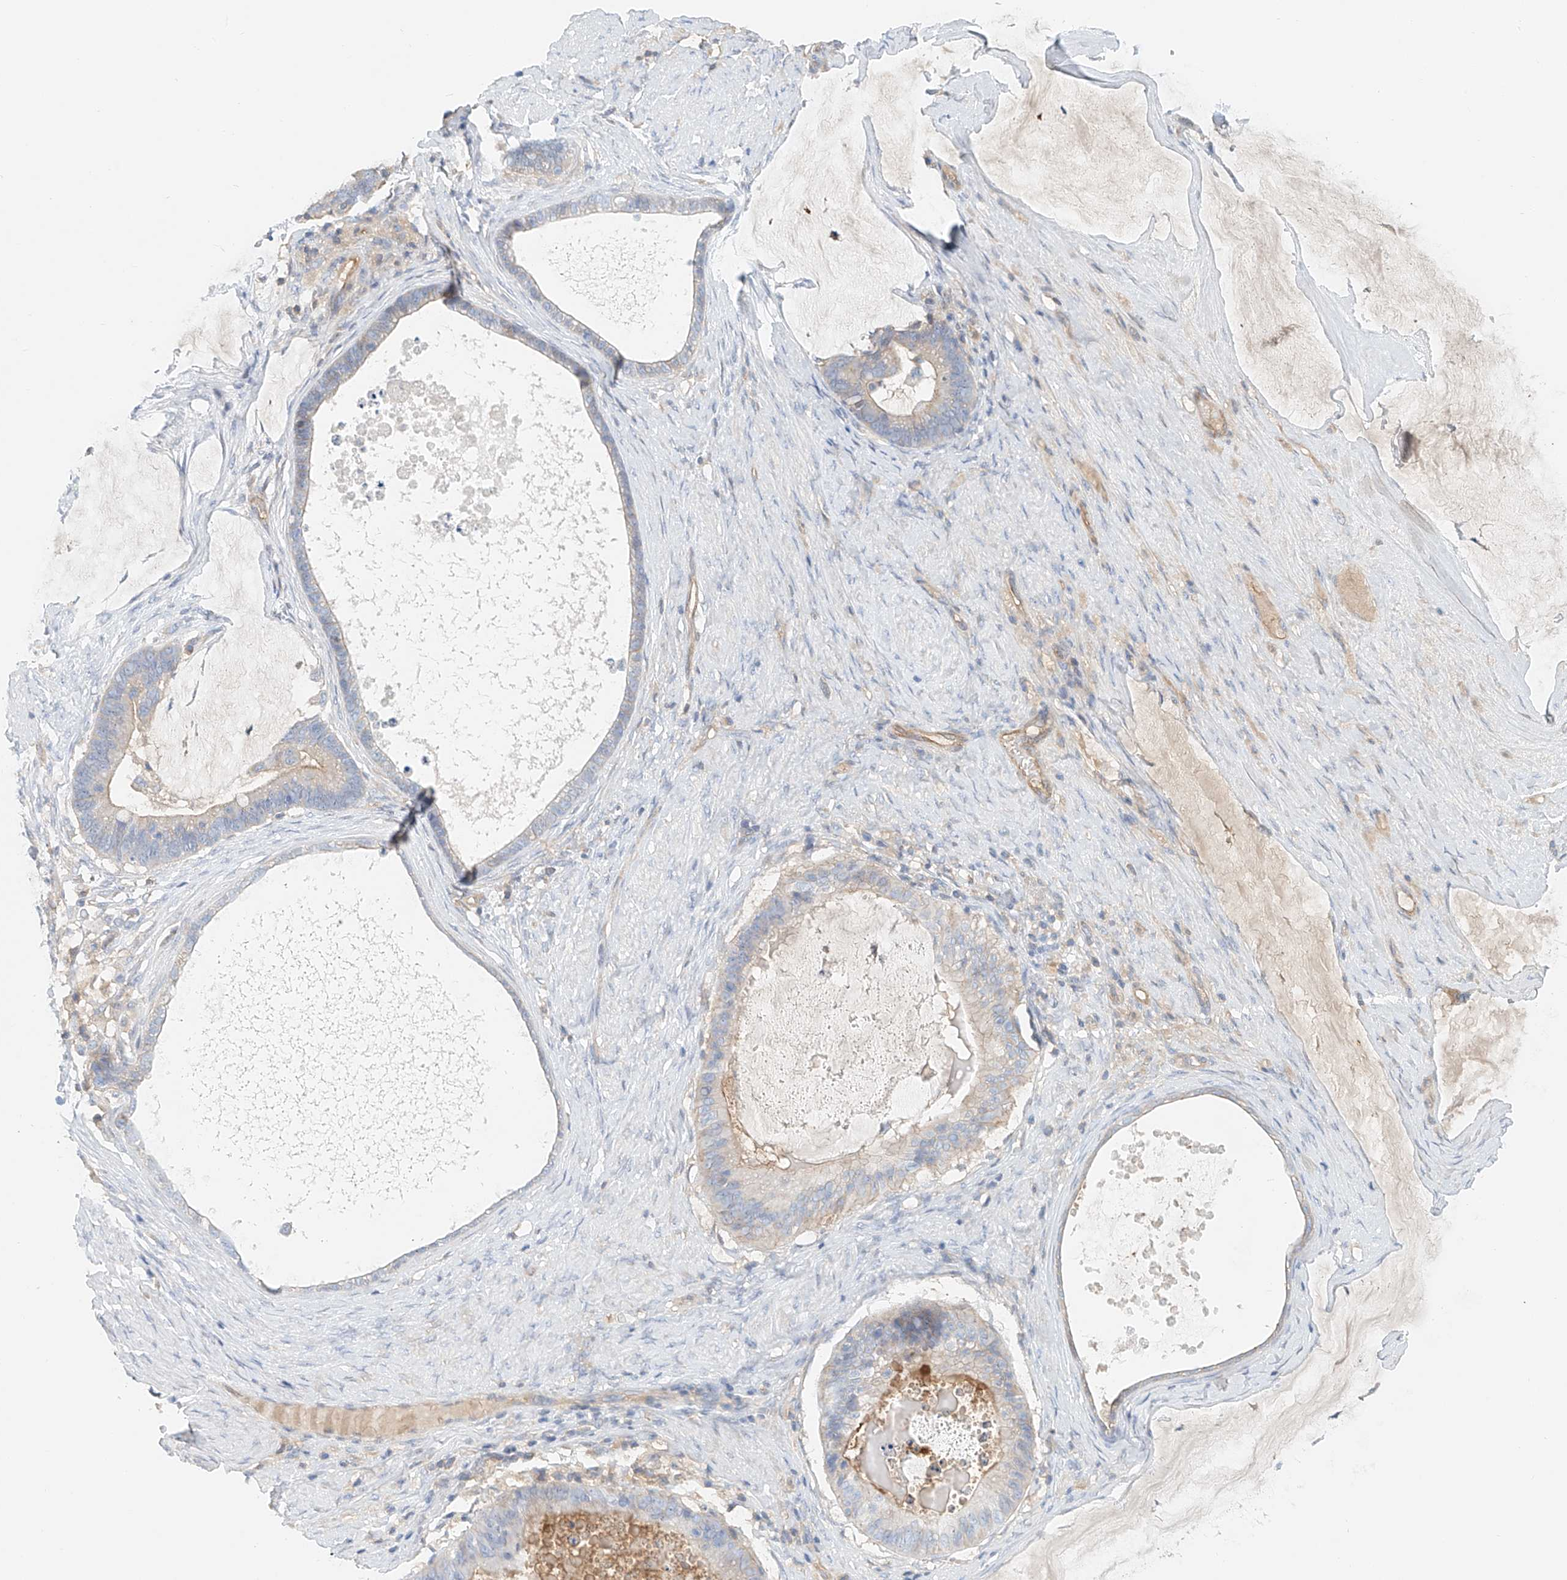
{"staining": {"intensity": "weak", "quantity": "<25%", "location": "cytoplasmic/membranous"}, "tissue": "ovarian cancer", "cell_type": "Tumor cells", "image_type": "cancer", "snomed": [{"axis": "morphology", "description": "Cystadenocarcinoma, mucinous, NOS"}, {"axis": "topography", "description": "Ovary"}], "caption": "Immunohistochemistry (IHC) histopathology image of ovarian mucinous cystadenocarcinoma stained for a protein (brown), which displays no staining in tumor cells. (Brightfield microscopy of DAB (3,3'-diaminobenzidine) IHC at high magnification).", "gene": "FRYL", "patient": {"sex": "female", "age": 61}}